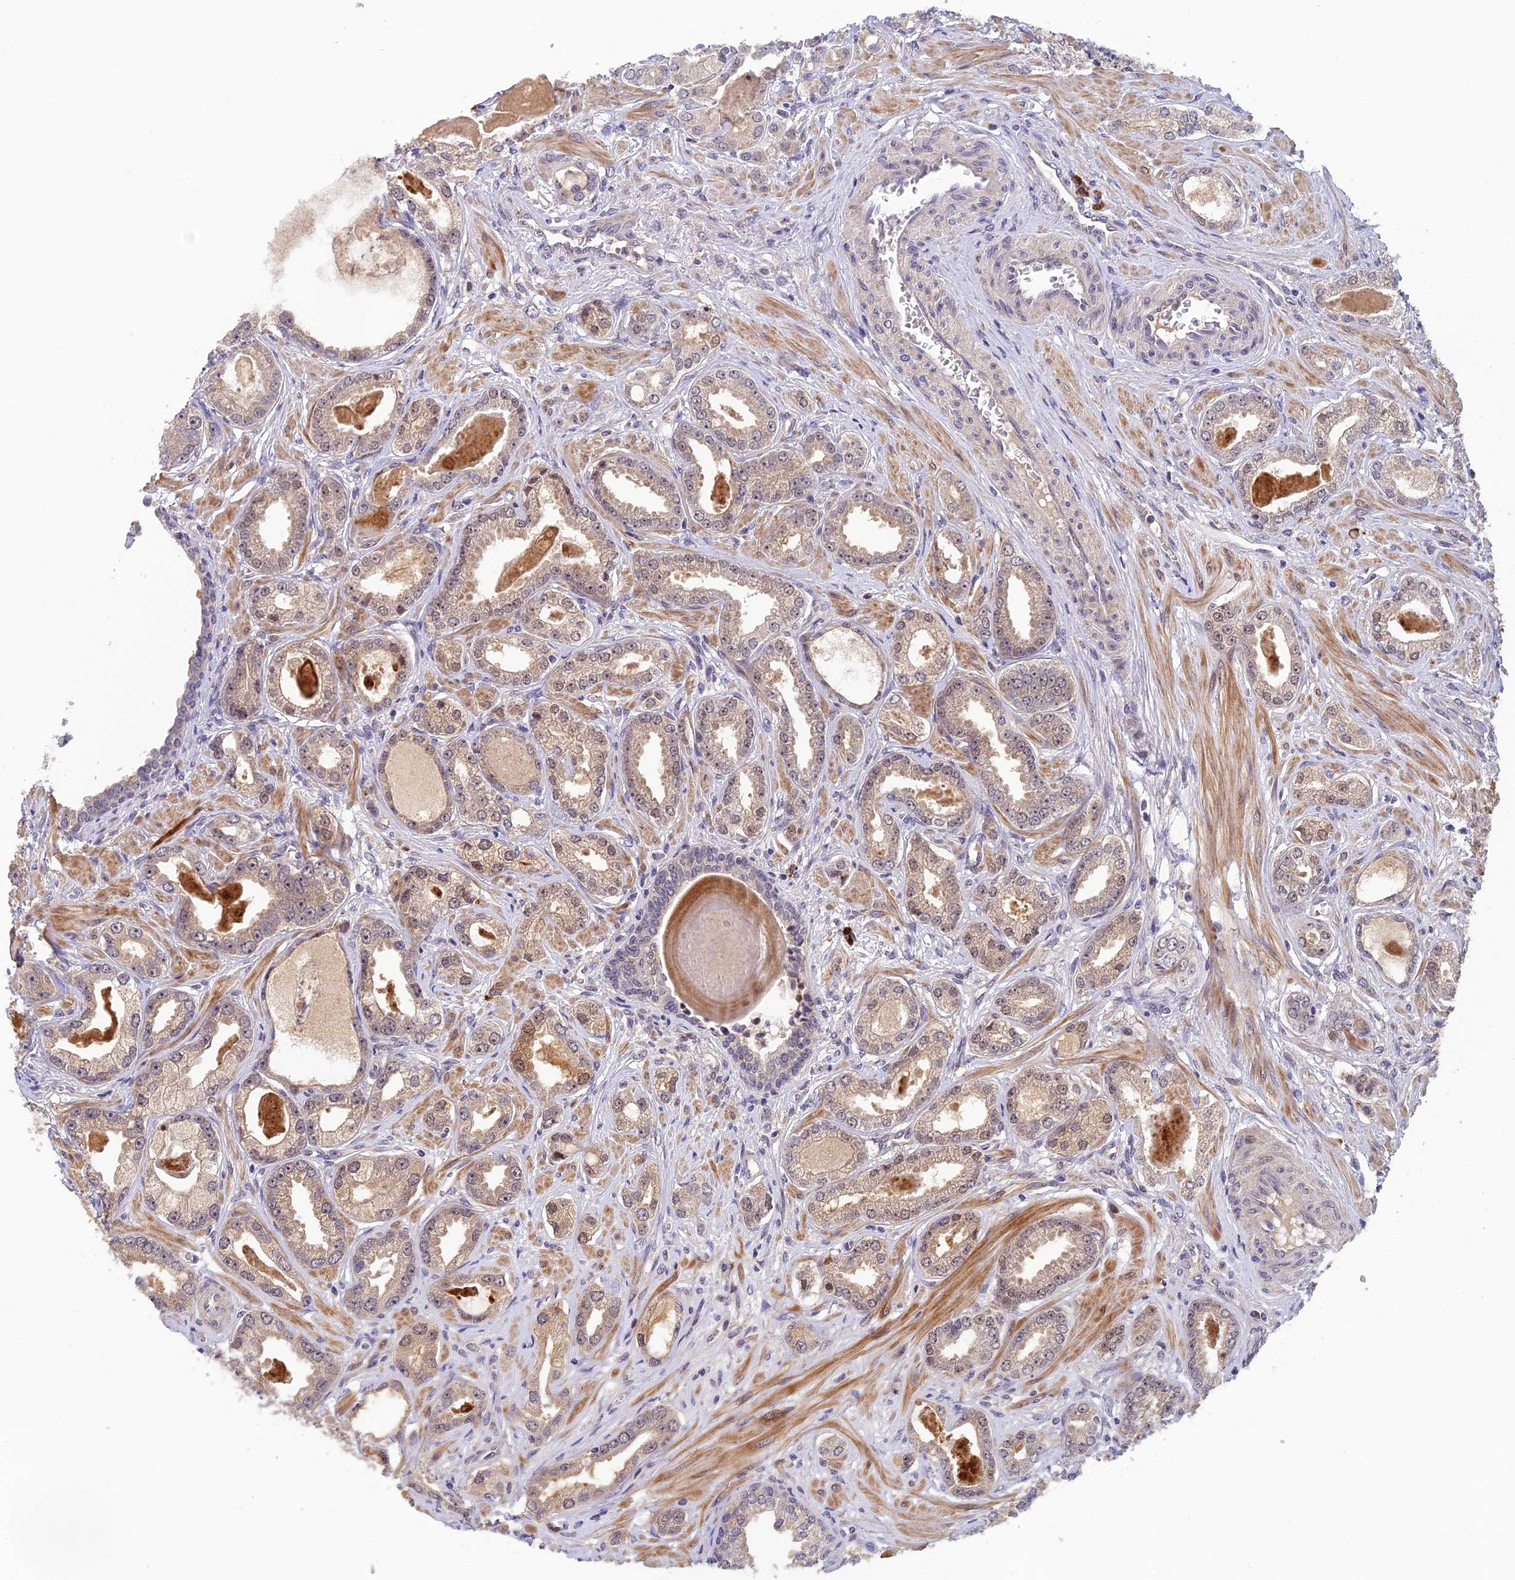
{"staining": {"intensity": "moderate", "quantity": "25%-75%", "location": "cytoplasmic/membranous,nuclear"}, "tissue": "prostate cancer", "cell_type": "Tumor cells", "image_type": "cancer", "snomed": [{"axis": "morphology", "description": "Adenocarcinoma, Low grade"}, {"axis": "topography", "description": "Prostate"}], "caption": "Prostate low-grade adenocarcinoma tissue shows moderate cytoplasmic/membranous and nuclear positivity in about 25%-75% of tumor cells", "gene": "OSBPL1A", "patient": {"sex": "male", "age": 64}}